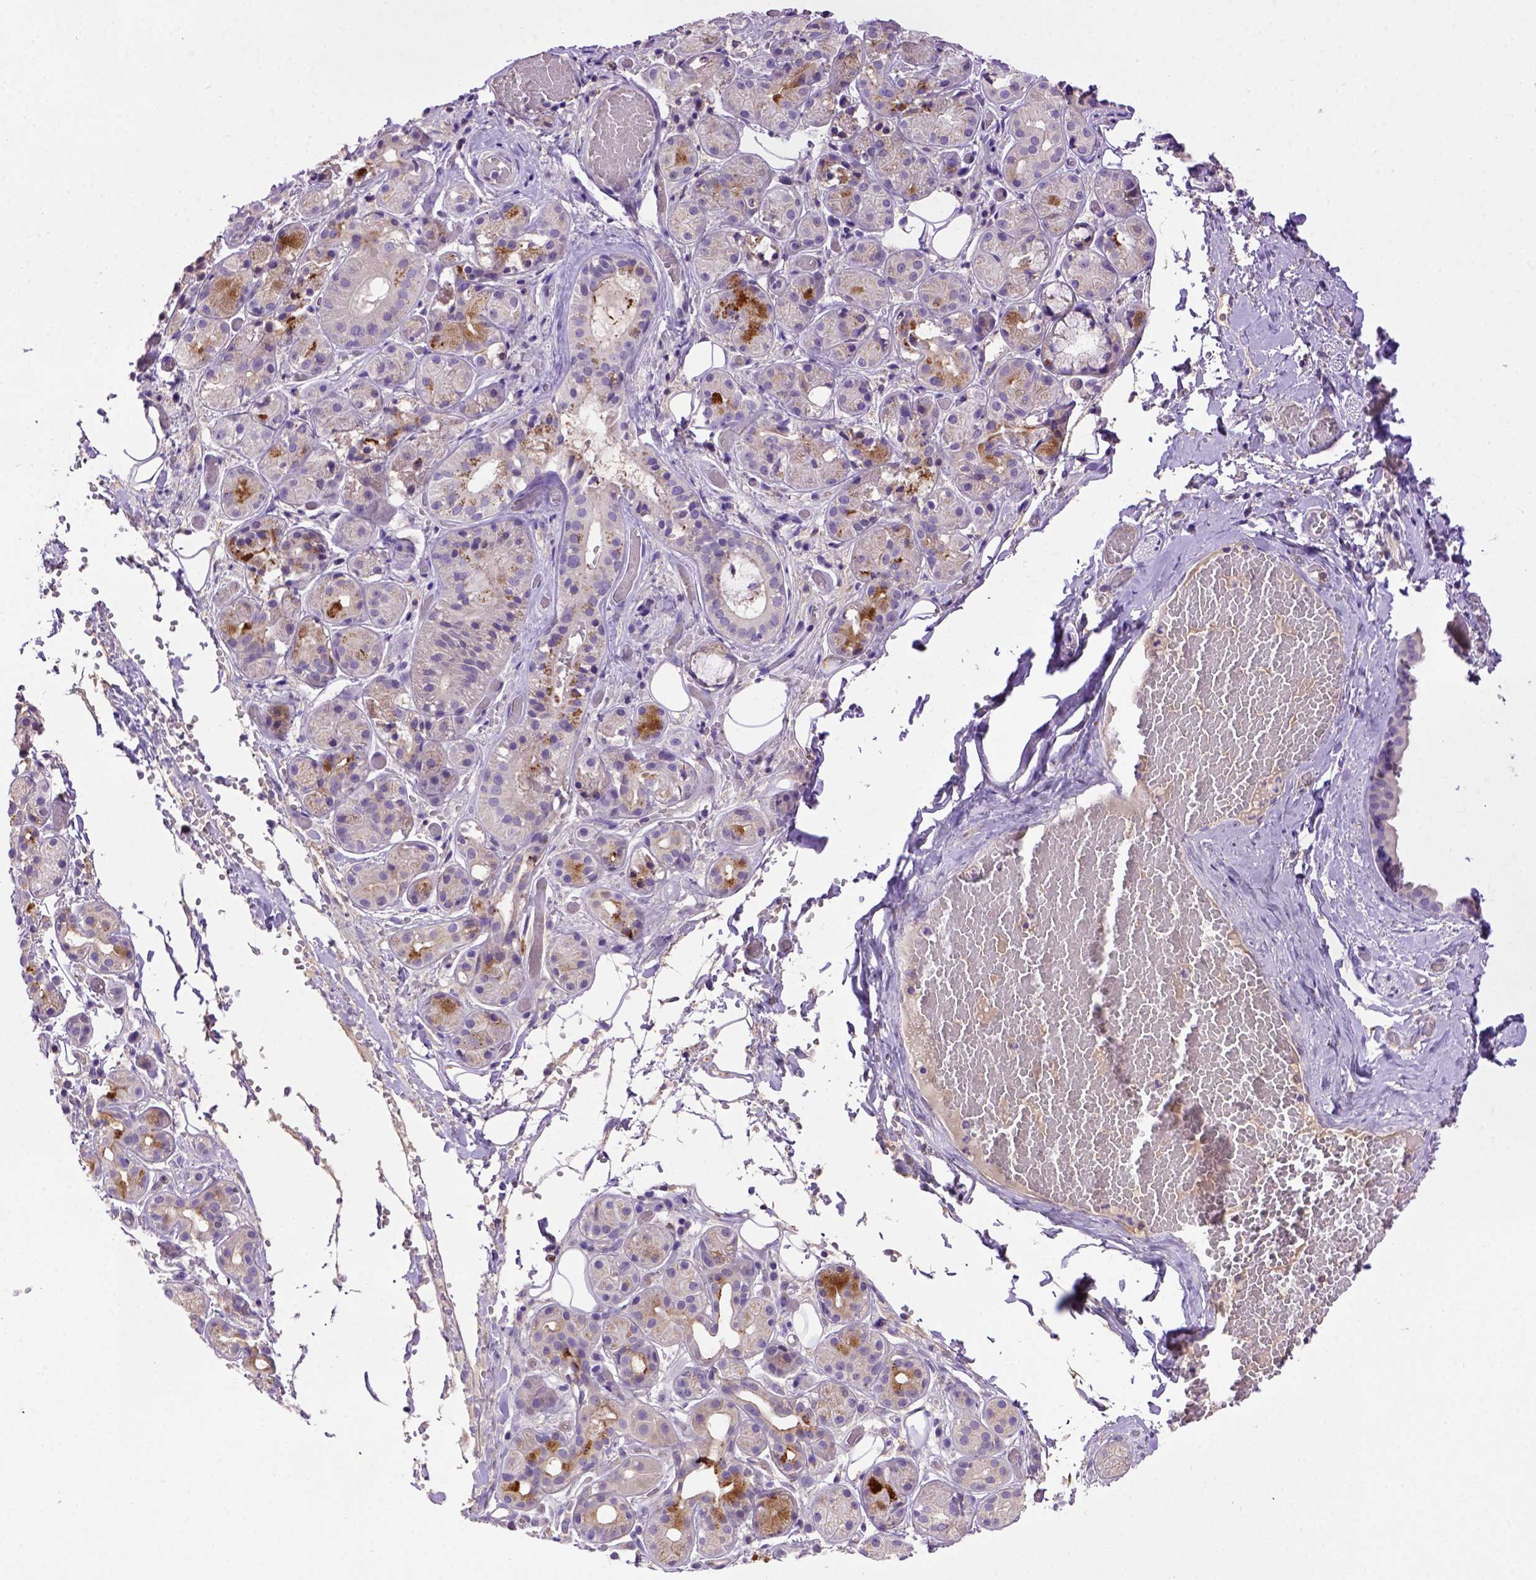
{"staining": {"intensity": "strong", "quantity": "25%-75%", "location": "cytoplasmic/membranous"}, "tissue": "salivary gland", "cell_type": "Glandular cells", "image_type": "normal", "snomed": [{"axis": "morphology", "description": "Normal tissue, NOS"}, {"axis": "topography", "description": "Salivary gland"}, {"axis": "topography", "description": "Peripheral nerve tissue"}], "caption": "High-power microscopy captured an immunohistochemistry (IHC) micrograph of unremarkable salivary gland, revealing strong cytoplasmic/membranous positivity in about 25%-75% of glandular cells. The protein of interest is shown in brown color, while the nuclei are stained blue.", "gene": "DEPDC1B", "patient": {"sex": "male", "age": 71}}